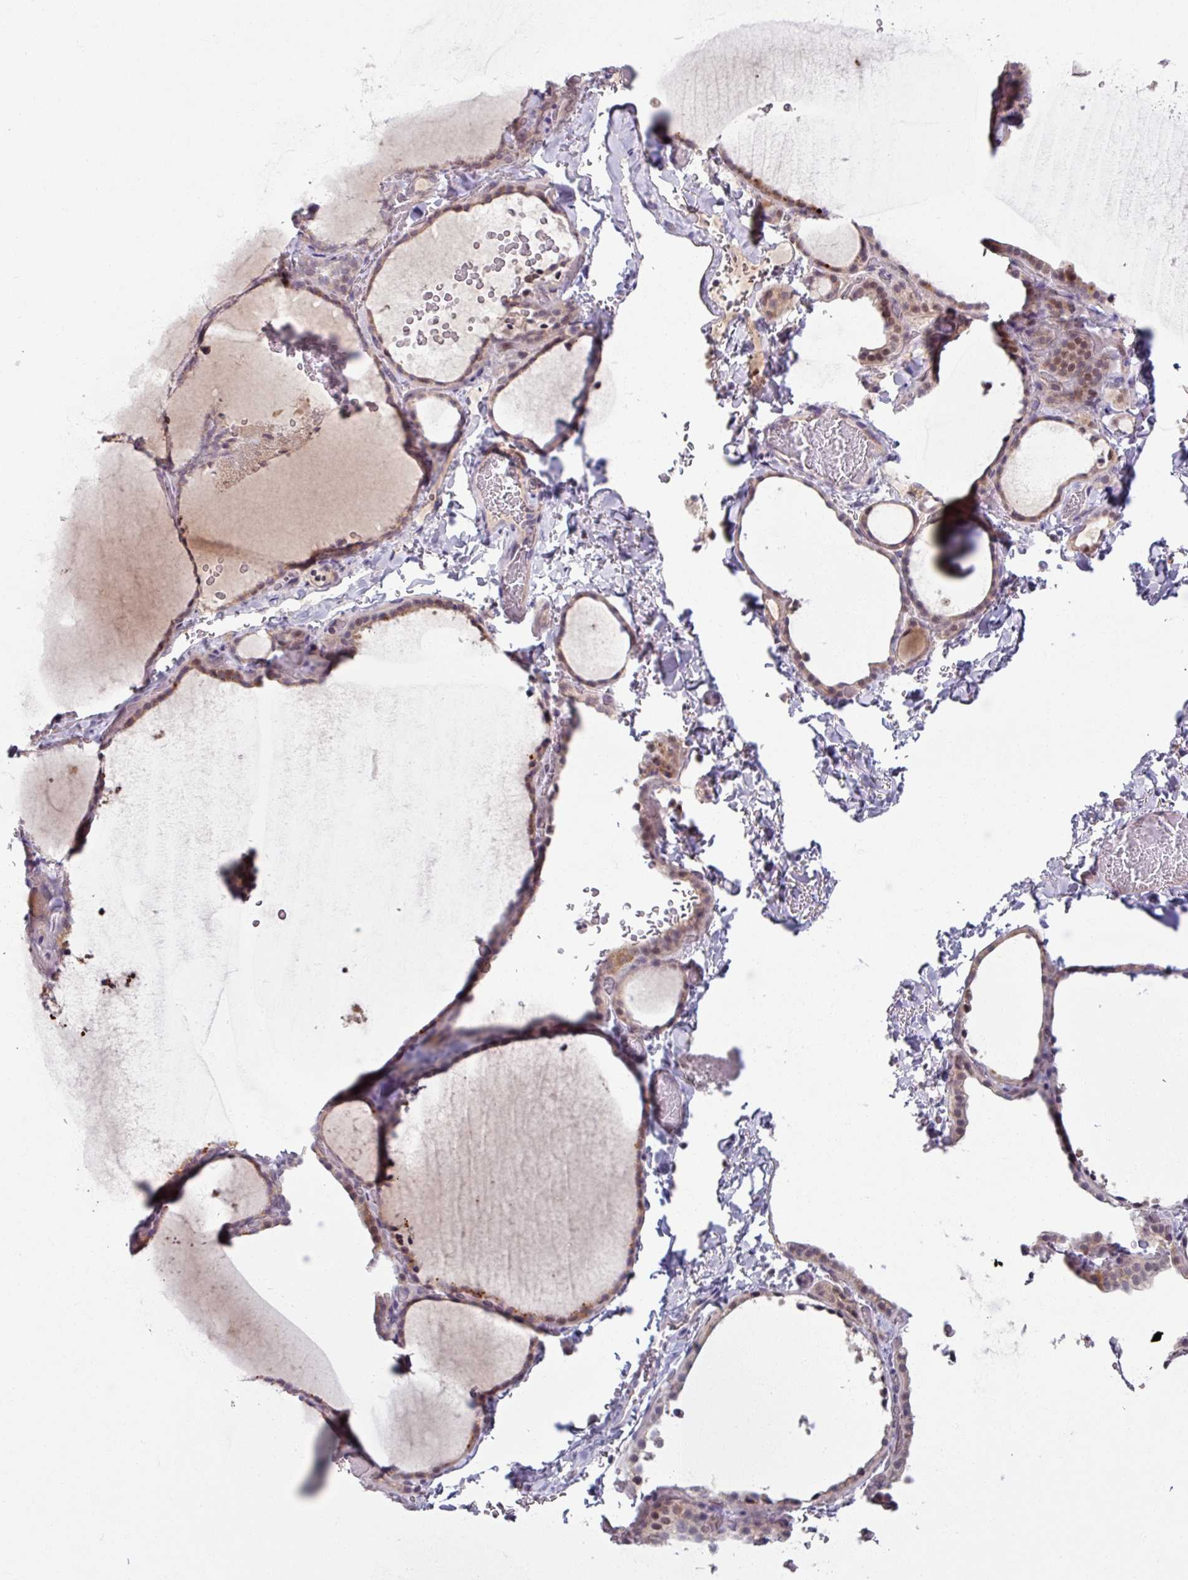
{"staining": {"intensity": "weak", "quantity": "25%-75%", "location": "cytoplasmic/membranous,nuclear"}, "tissue": "thyroid gland", "cell_type": "Glandular cells", "image_type": "normal", "snomed": [{"axis": "morphology", "description": "Normal tissue, NOS"}, {"axis": "topography", "description": "Thyroid gland"}], "caption": "The image exhibits immunohistochemical staining of benign thyroid gland. There is weak cytoplasmic/membranous,nuclear staining is present in approximately 25%-75% of glandular cells. (DAB IHC with brightfield microscopy, high magnification).", "gene": "OGFOD3", "patient": {"sex": "female", "age": 22}}